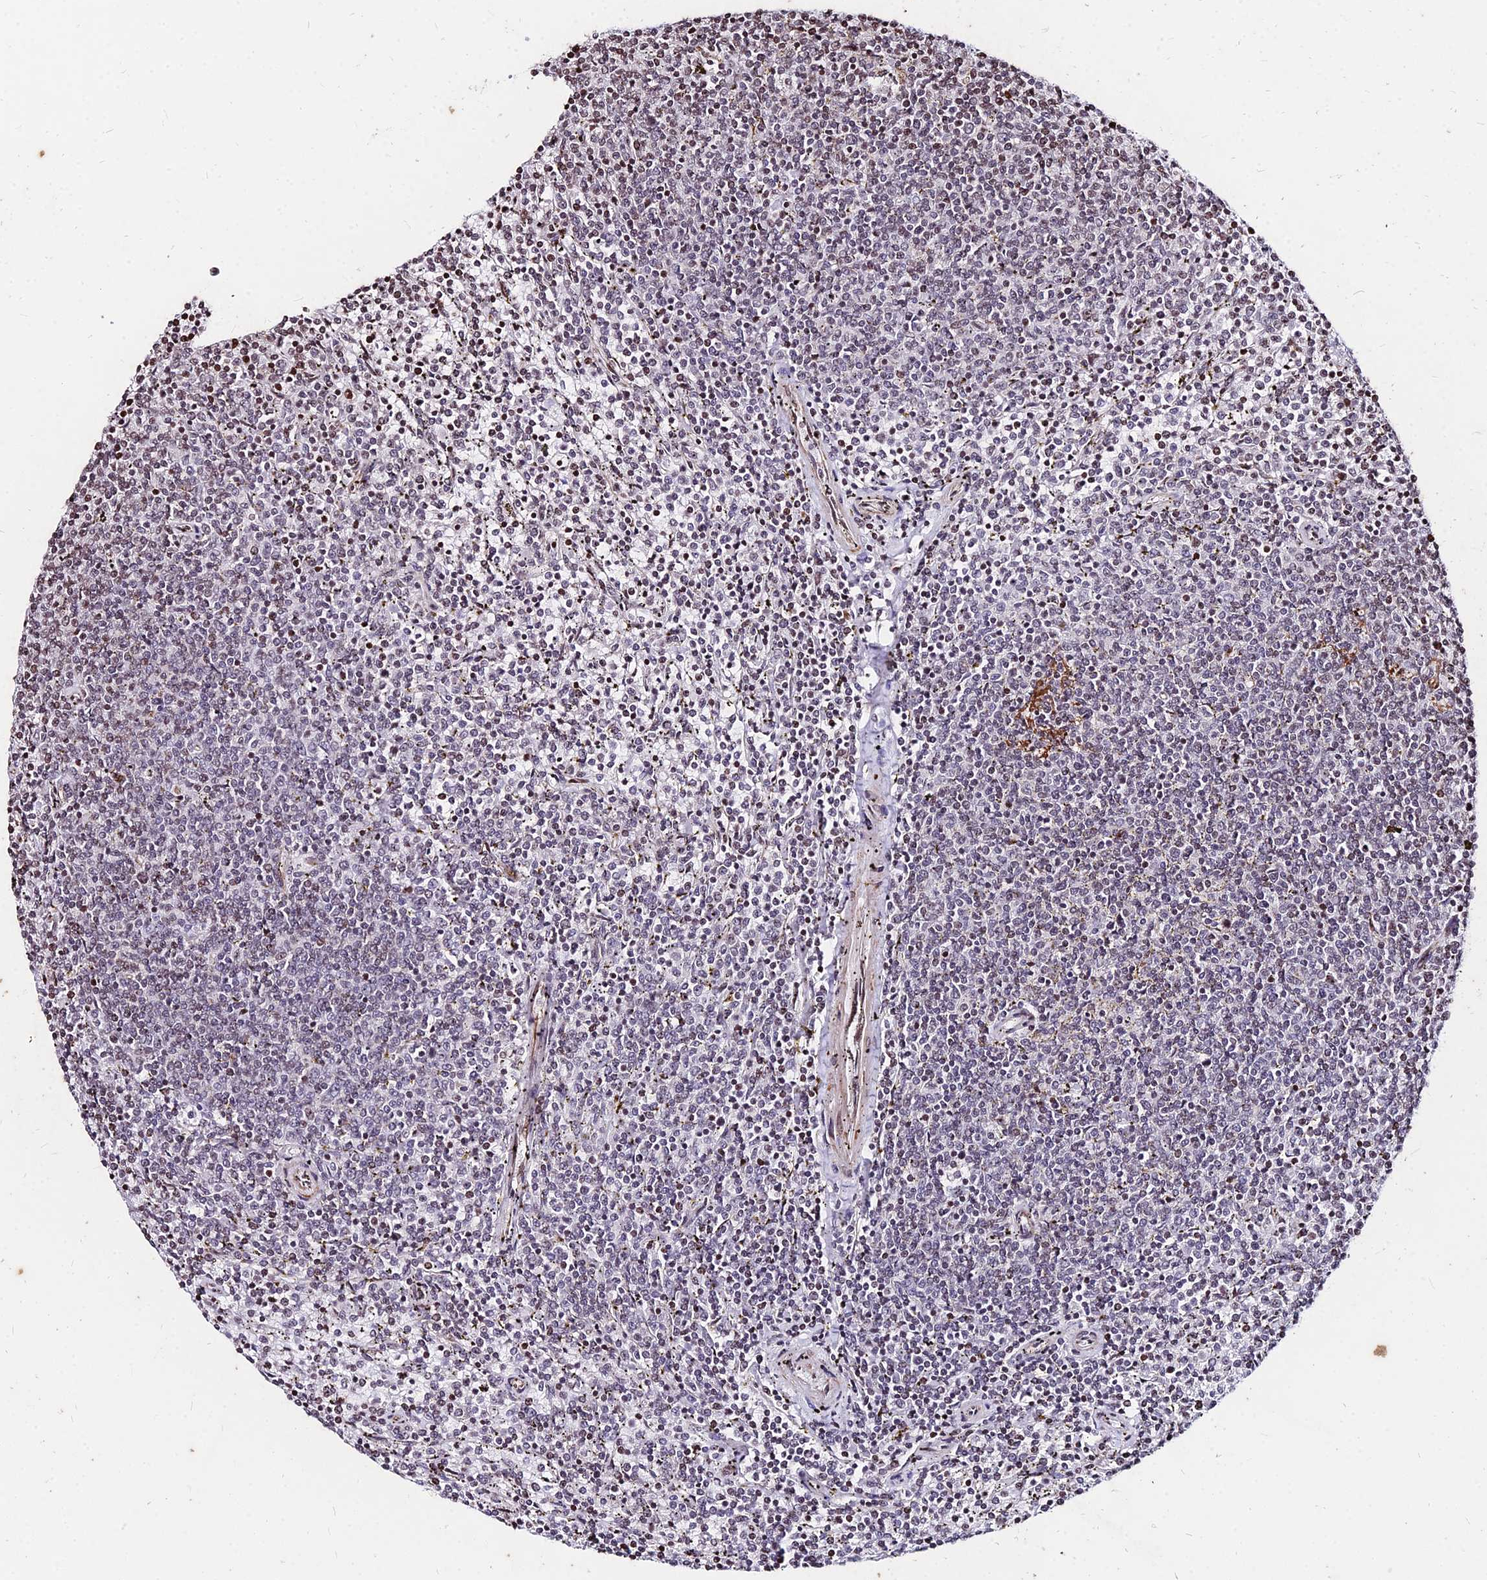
{"staining": {"intensity": "negative", "quantity": "none", "location": "none"}, "tissue": "lymphoma", "cell_type": "Tumor cells", "image_type": "cancer", "snomed": [{"axis": "morphology", "description": "Malignant lymphoma, non-Hodgkin's type, Low grade"}, {"axis": "topography", "description": "Spleen"}], "caption": "This is a photomicrograph of IHC staining of lymphoma, which shows no staining in tumor cells.", "gene": "NYAP2", "patient": {"sex": "female", "age": 50}}